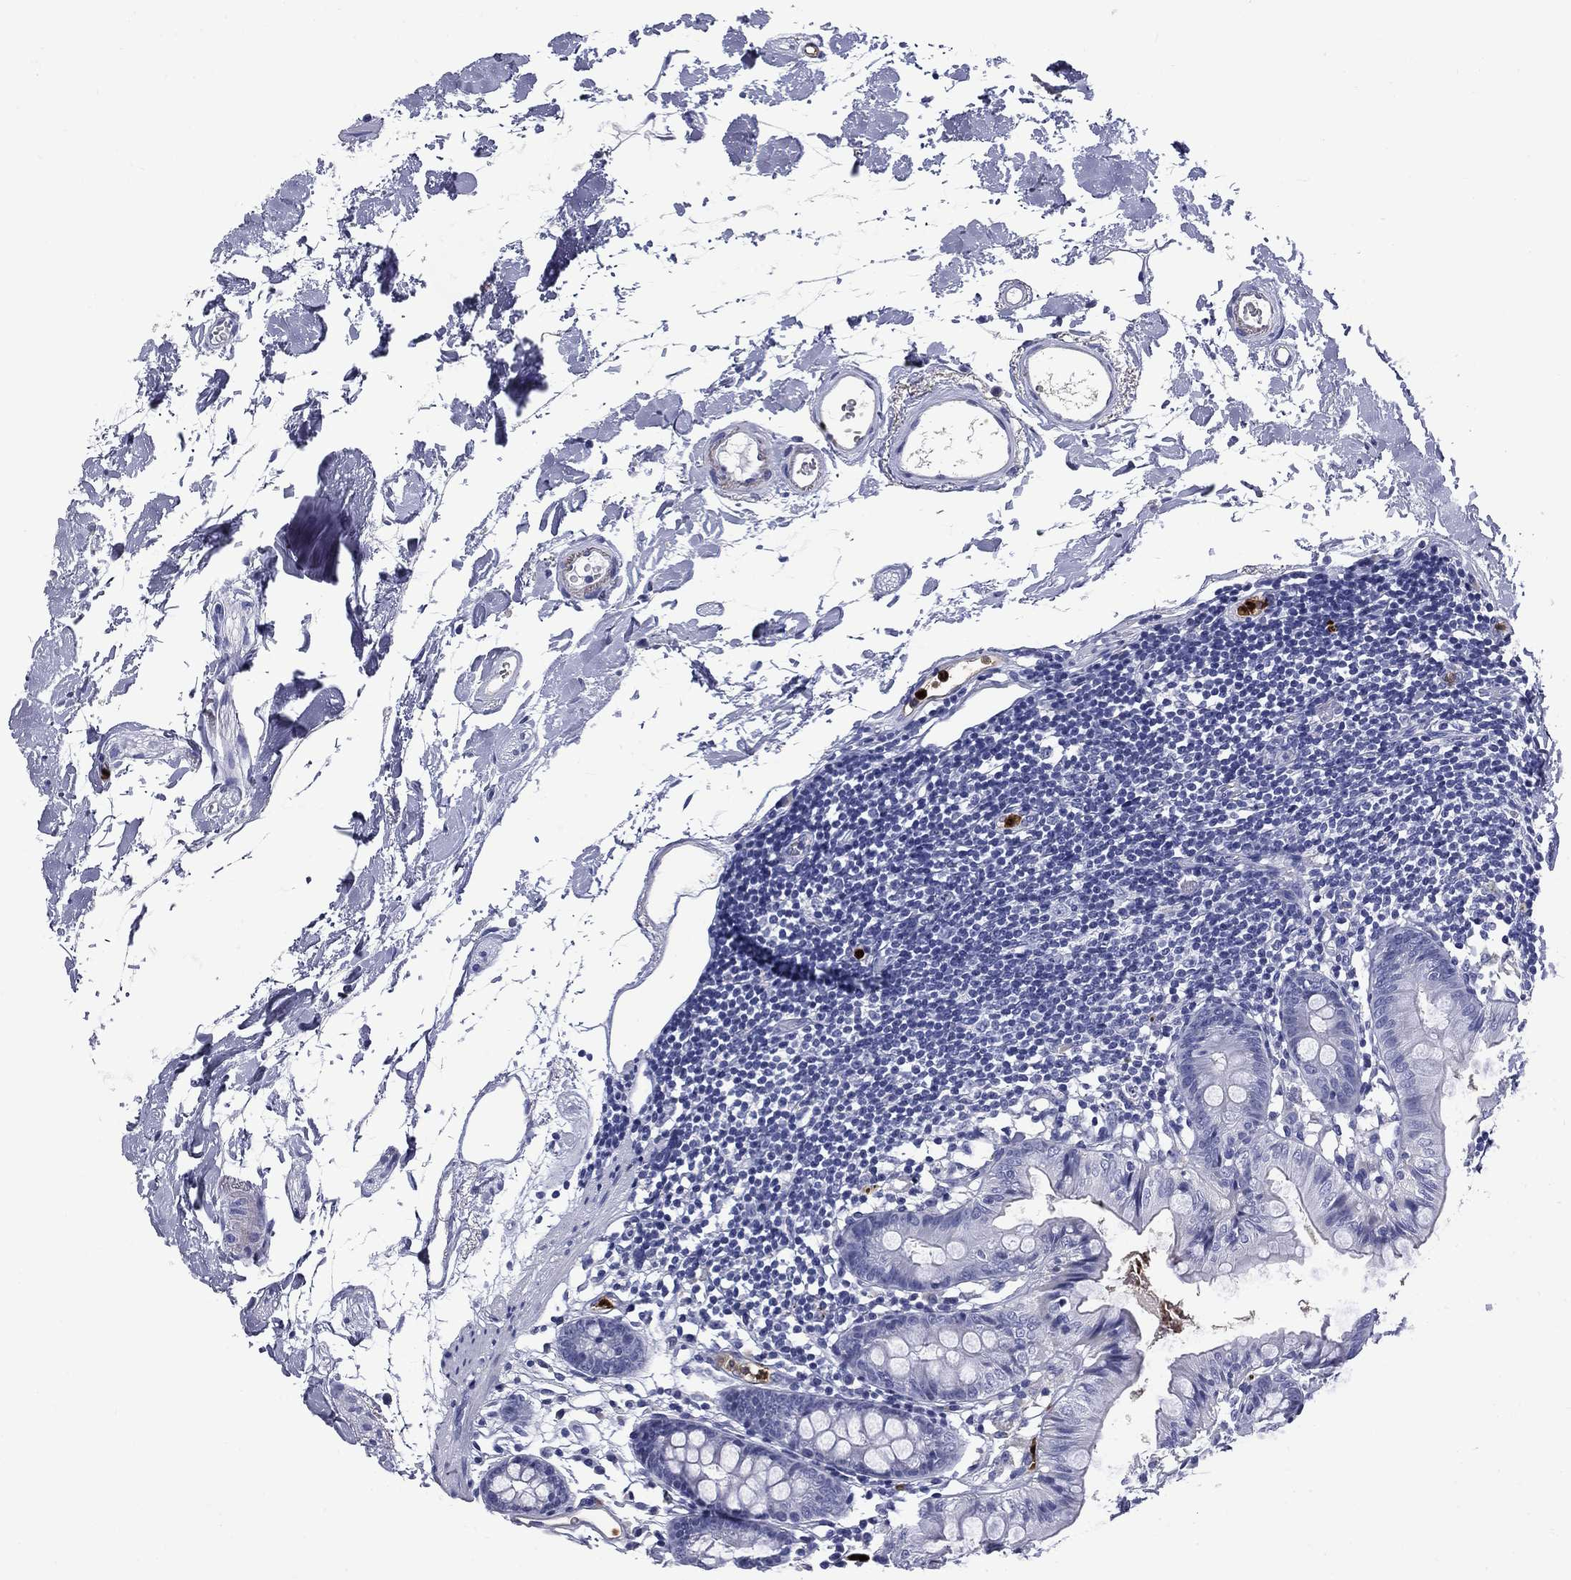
{"staining": {"intensity": "negative", "quantity": "none", "location": "none"}, "tissue": "colon", "cell_type": "Endothelial cells", "image_type": "normal", "snomed": [{"axis": "morphology", "description": "Normal tissue, NOS"}, {"axis": "topography", "description": "Colon"}], "caption": "Histopathology image shows no significant protein staining in endothelial cells of normal colon. Brightfield microscopy of IHC stained with DAB (3,3'-diaminobenzidine) (brown) and hematoxylin (blue), captured at high magnification.", "gene": "TRIM29", "patient": {"sex": "female", "age": 84}}